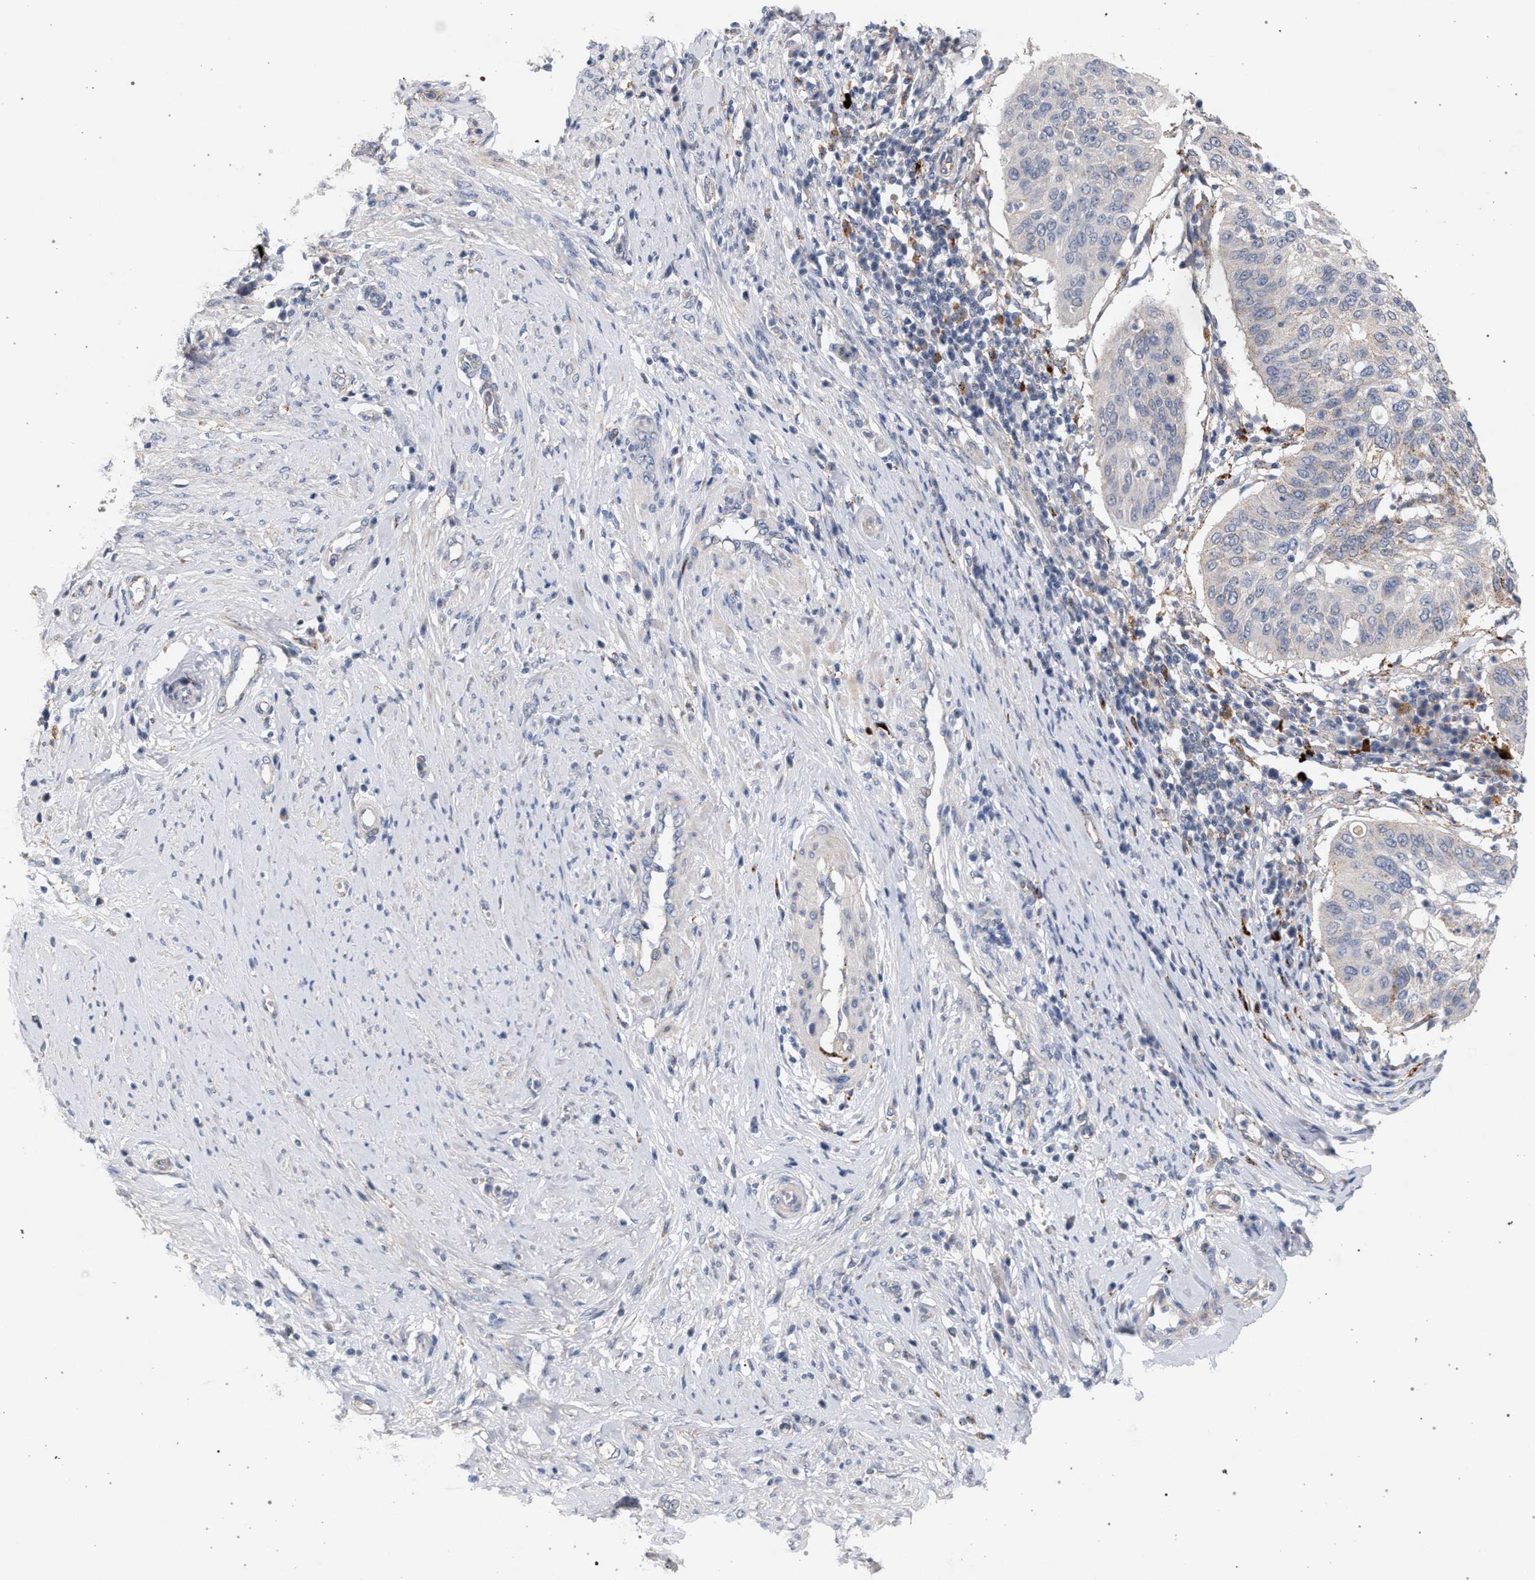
{"staining": {"intensity": "negative", "quantity": "none", "location": "none"}, "tissue": "cervical cancer", "cell_type": "Tumor cells", "image_type": "cancer", "snomed": [{"axis": "morphology", "description": "Normal tissue, NOS"}, {"axis": "morphology", "description": "Squamous cell carcinoma, NOS"}, {"axis": "topography", "description": "Cervix"}], "caption": "An immunohistochemistry photomicrograph of cervical cancer is shown. There is no staining in tumor cells of cervical cancer.", "gene": "MAMDC2", "patient": {"sex": "female", "age": 39}}